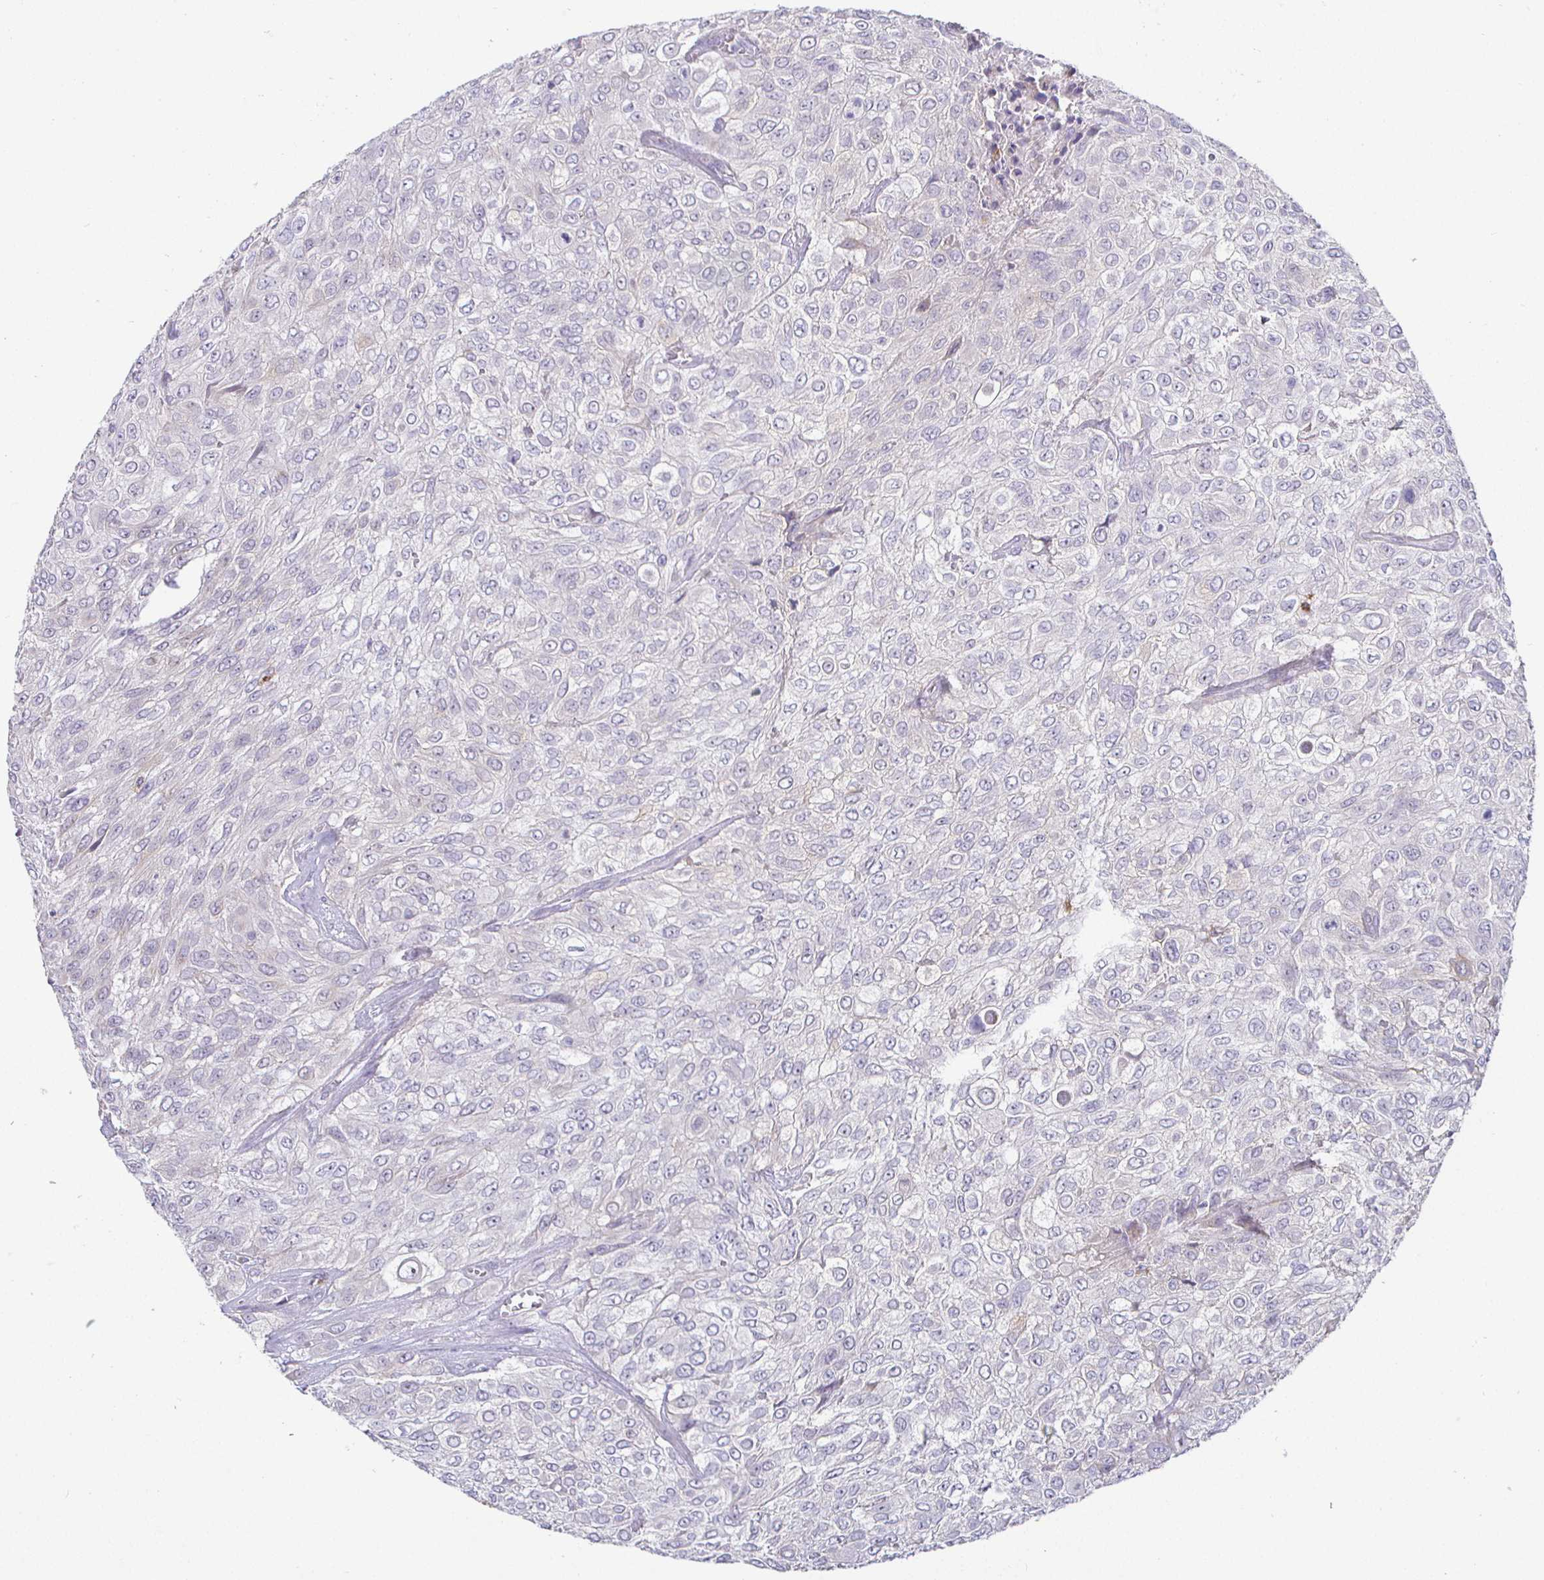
{"staining": {"intensity": "negative", "quantity": "none", "location": "none"}, "tissue": "urothelial cancer", "cell_type": "Tumor cells", "image_type": "cancer", "snomed": [{"axis": "morphology", "description": "Urothelial carcinoma, High grade"}, {"axis": "topography", "description": "Urinary bladder"}], "caption": "Urothelial carcinoma (high-grade) was stained to show a protein in brown. There is no significant positivity in tumor cells.", "gene": "SIRPA", "patient": {"sex": "male", "age": 57}}